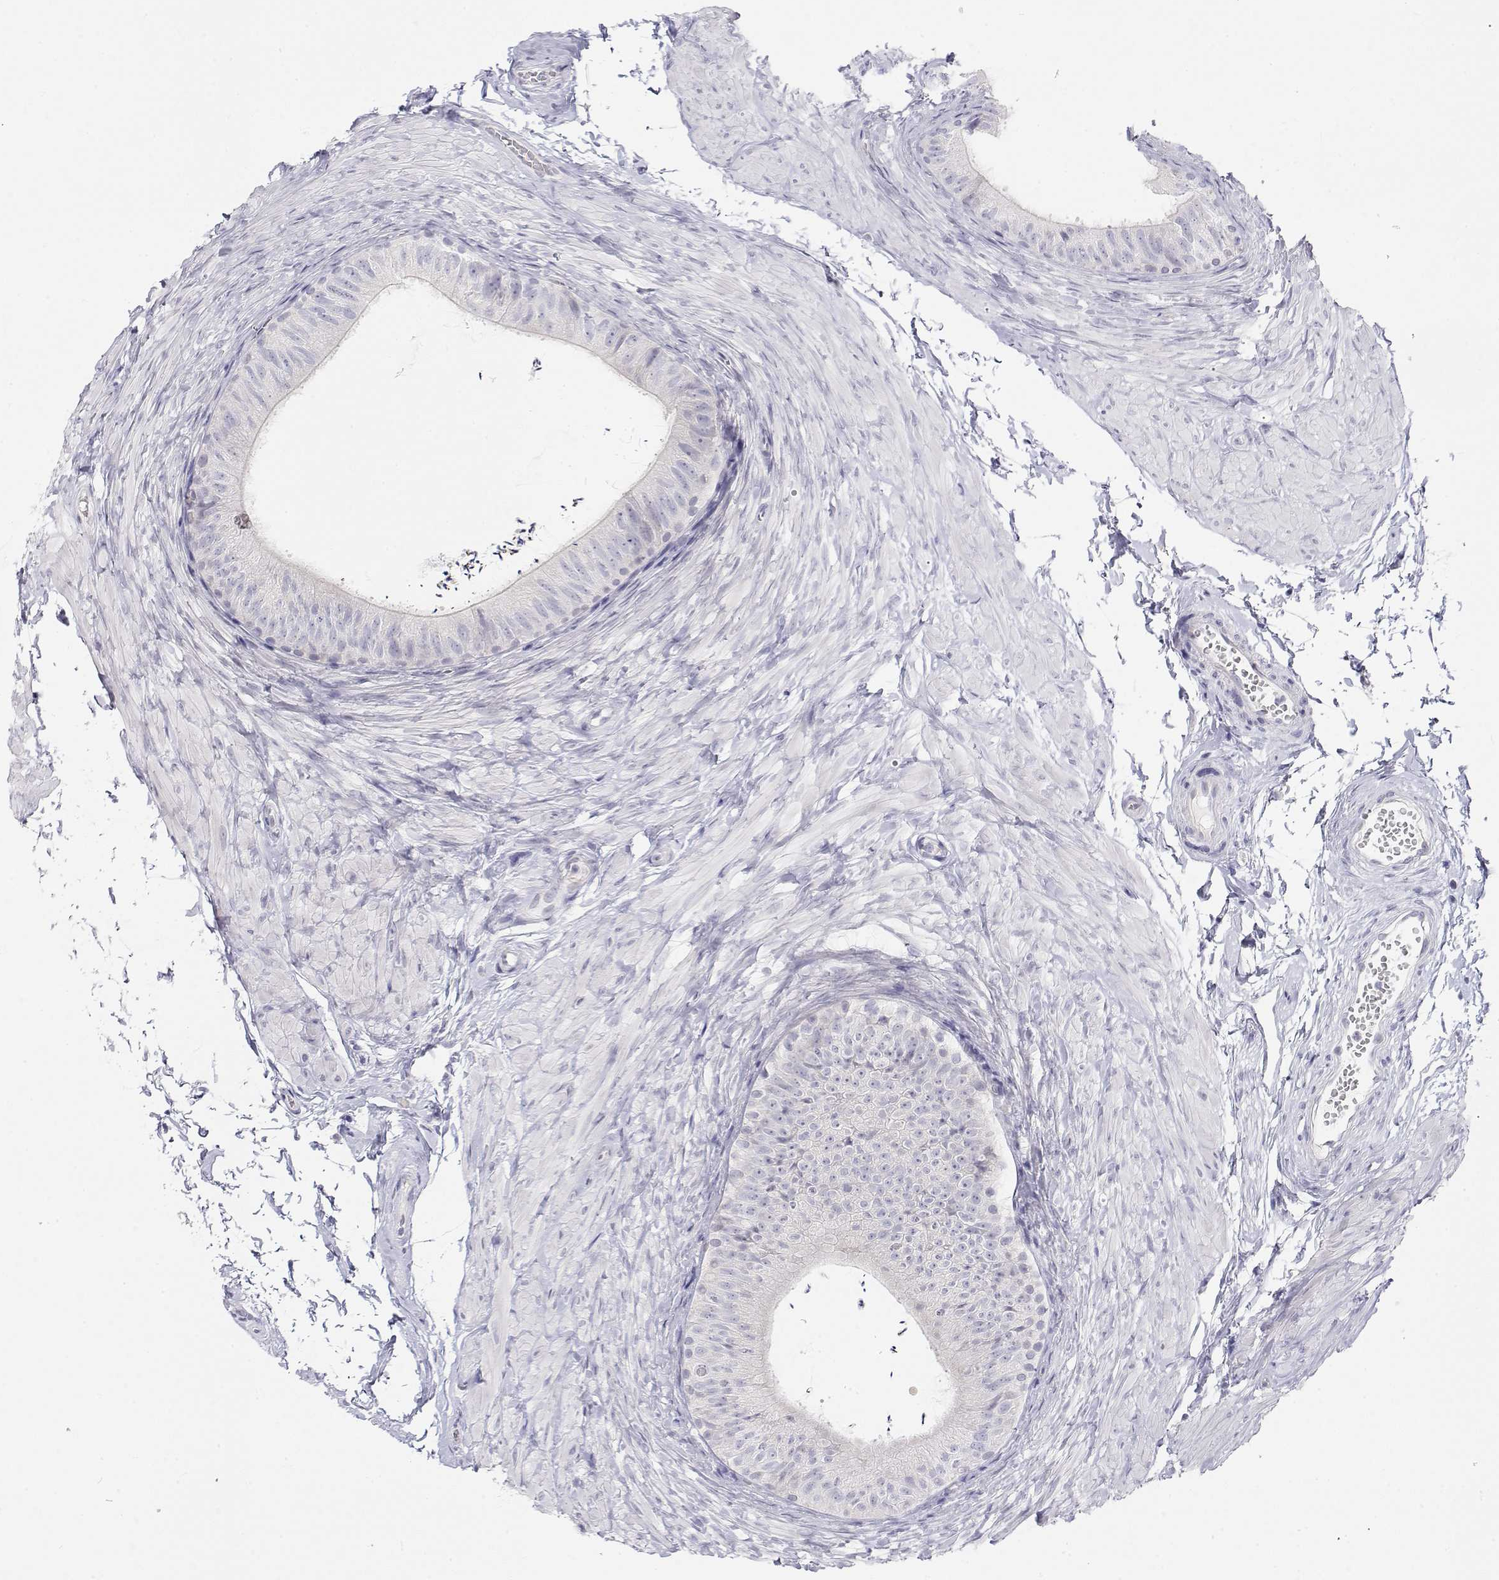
{"staining": {"intensity": "negative", "quantity": "none", "location": "none"}, "tissue": "epididymis", "cell_type": "Glandular cells", "image_type": "normal", "snomed": [{"axis": "morphology", "description": "Normal tissue, NOS"}, {"axis": "topography", "description": "Epididymis, spermatic cord, NOS"}, {"axis": "topography", "description": "Epididymis"}, {"axis": "topography", "description": "Peripheral nerve tissue"}], "caption": "Immunohistochemistry histopathology image of benign epididymis: human epididymis stained with DAB (3,3'-diaminobenzidine) displays no significant protein staining in glandular cells.", "gene": "MISP", "patient": {"sex": "male", "age": 29}}